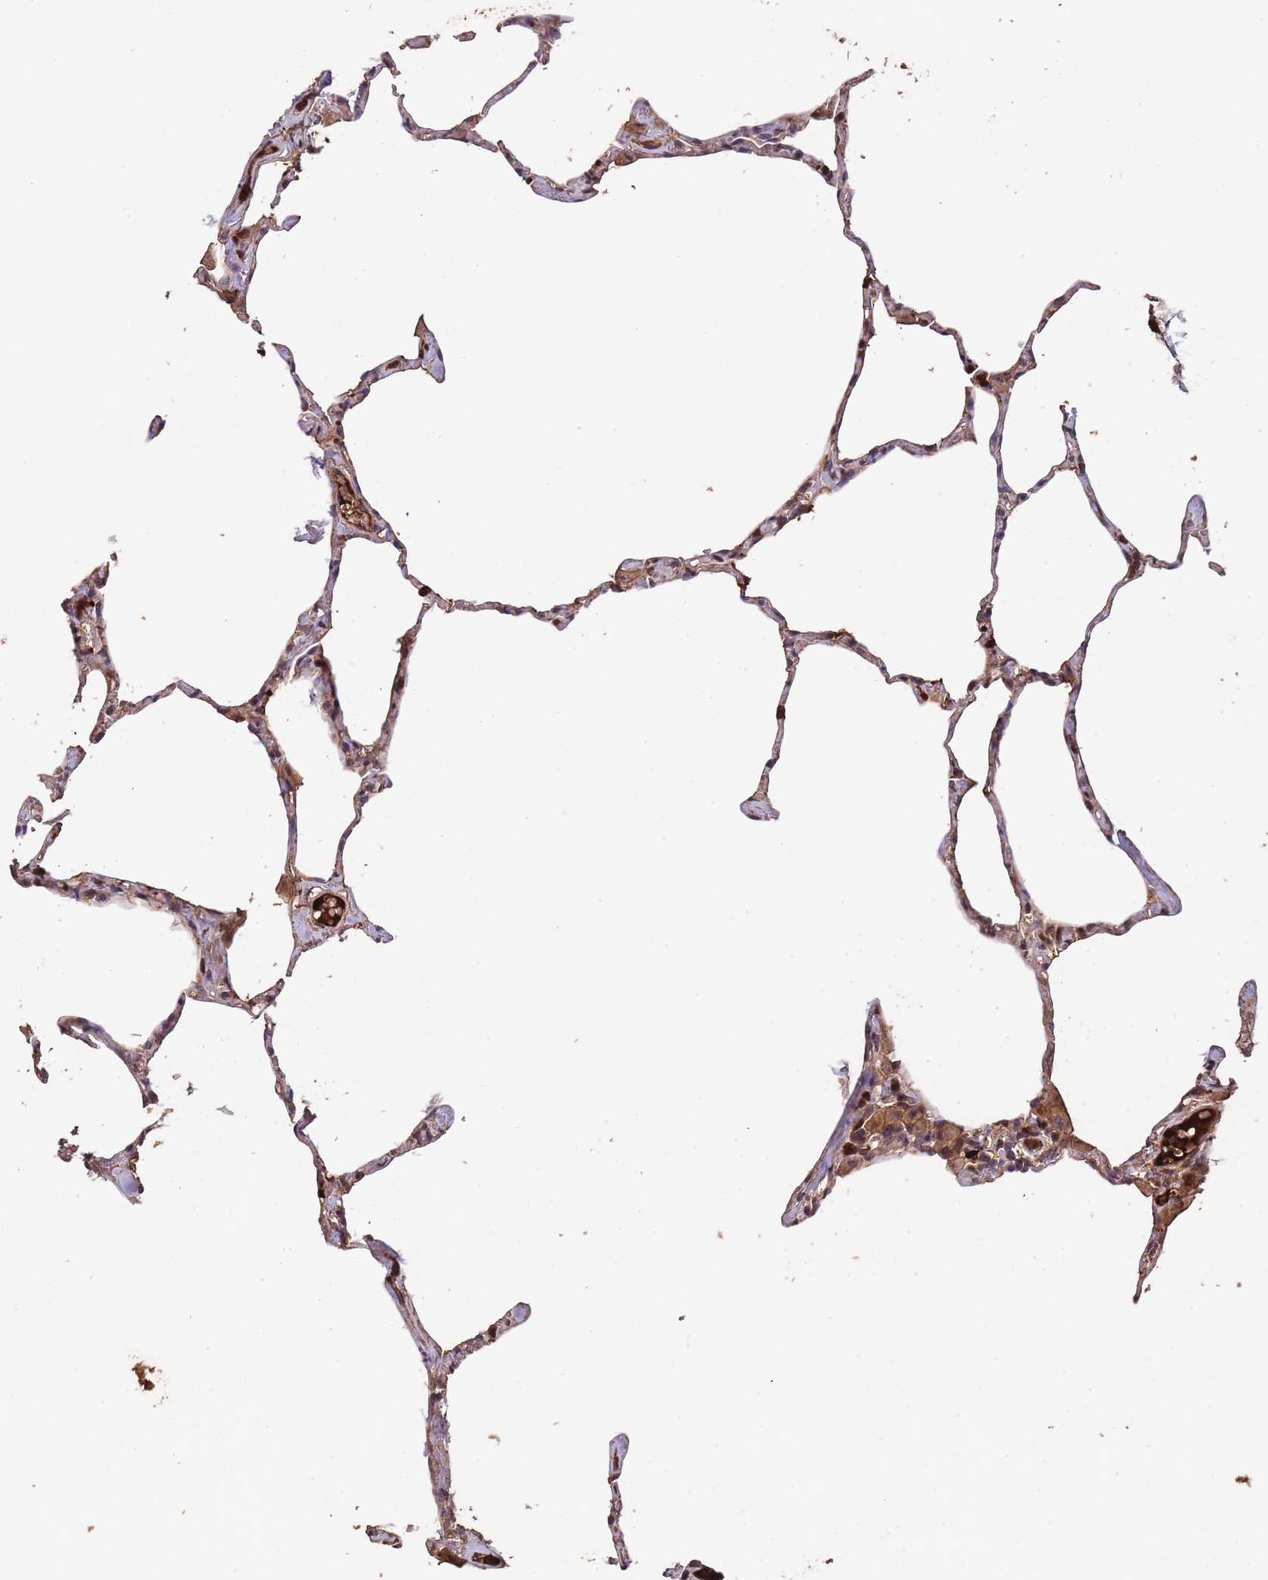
{"staining": {"intensity": "moderate", "quantity": ">75%", "location": "cytoplasmic/membranous"}, "tissue": "lung", "cell_type": "Alveolar cells", "image_type": "normal", "snomed": [{"axis": "morphology", "description": "Normal tissue, NOS"}, {"axis": "topography", "description": "Lung"}], "caption": "Immunohistochemical staining of benign human lung displays medium levels of moderate cytoplasmic/membranous positivity in about >75% of alveolar cells.", "gene": "CCDC184", "patient": {"sex": "male", "age": 65}}